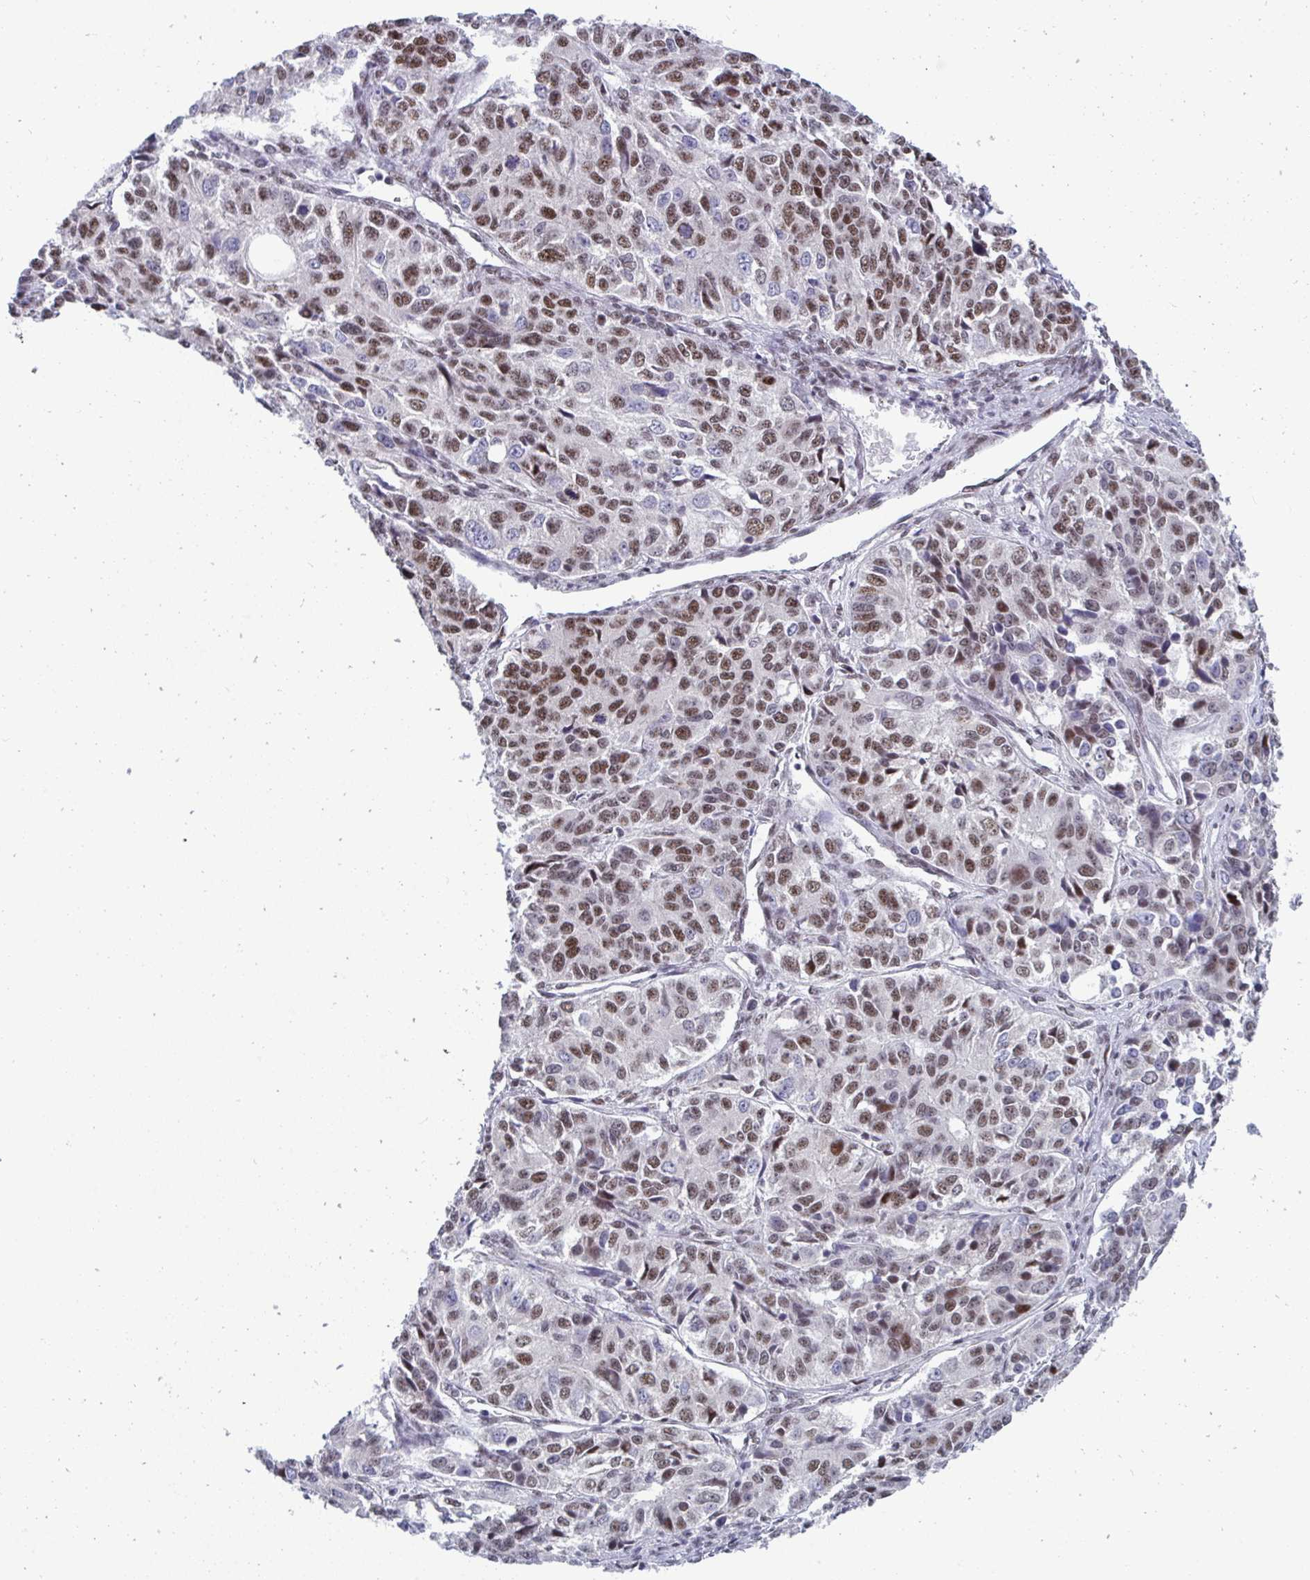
{"staining": {"intensity": "moderate", "quantity": "25%-75%", "location": "nuclear"}, "tissue": "ovarian cancer", "cell_type": "Tumor cells", "image_type": "cancer", "snomed": [{"axis": "morphology", "description": "Carcinoma, endometroid"}, {"axis": "topography", "description": "Ovary"}], "caption": "Ovarian endometroid carcinoma stained for a protein displays moderate nuclear positivity in tumor cells.", "gene": "WBP11", "patient": {"sex": "female", "age": 51}}